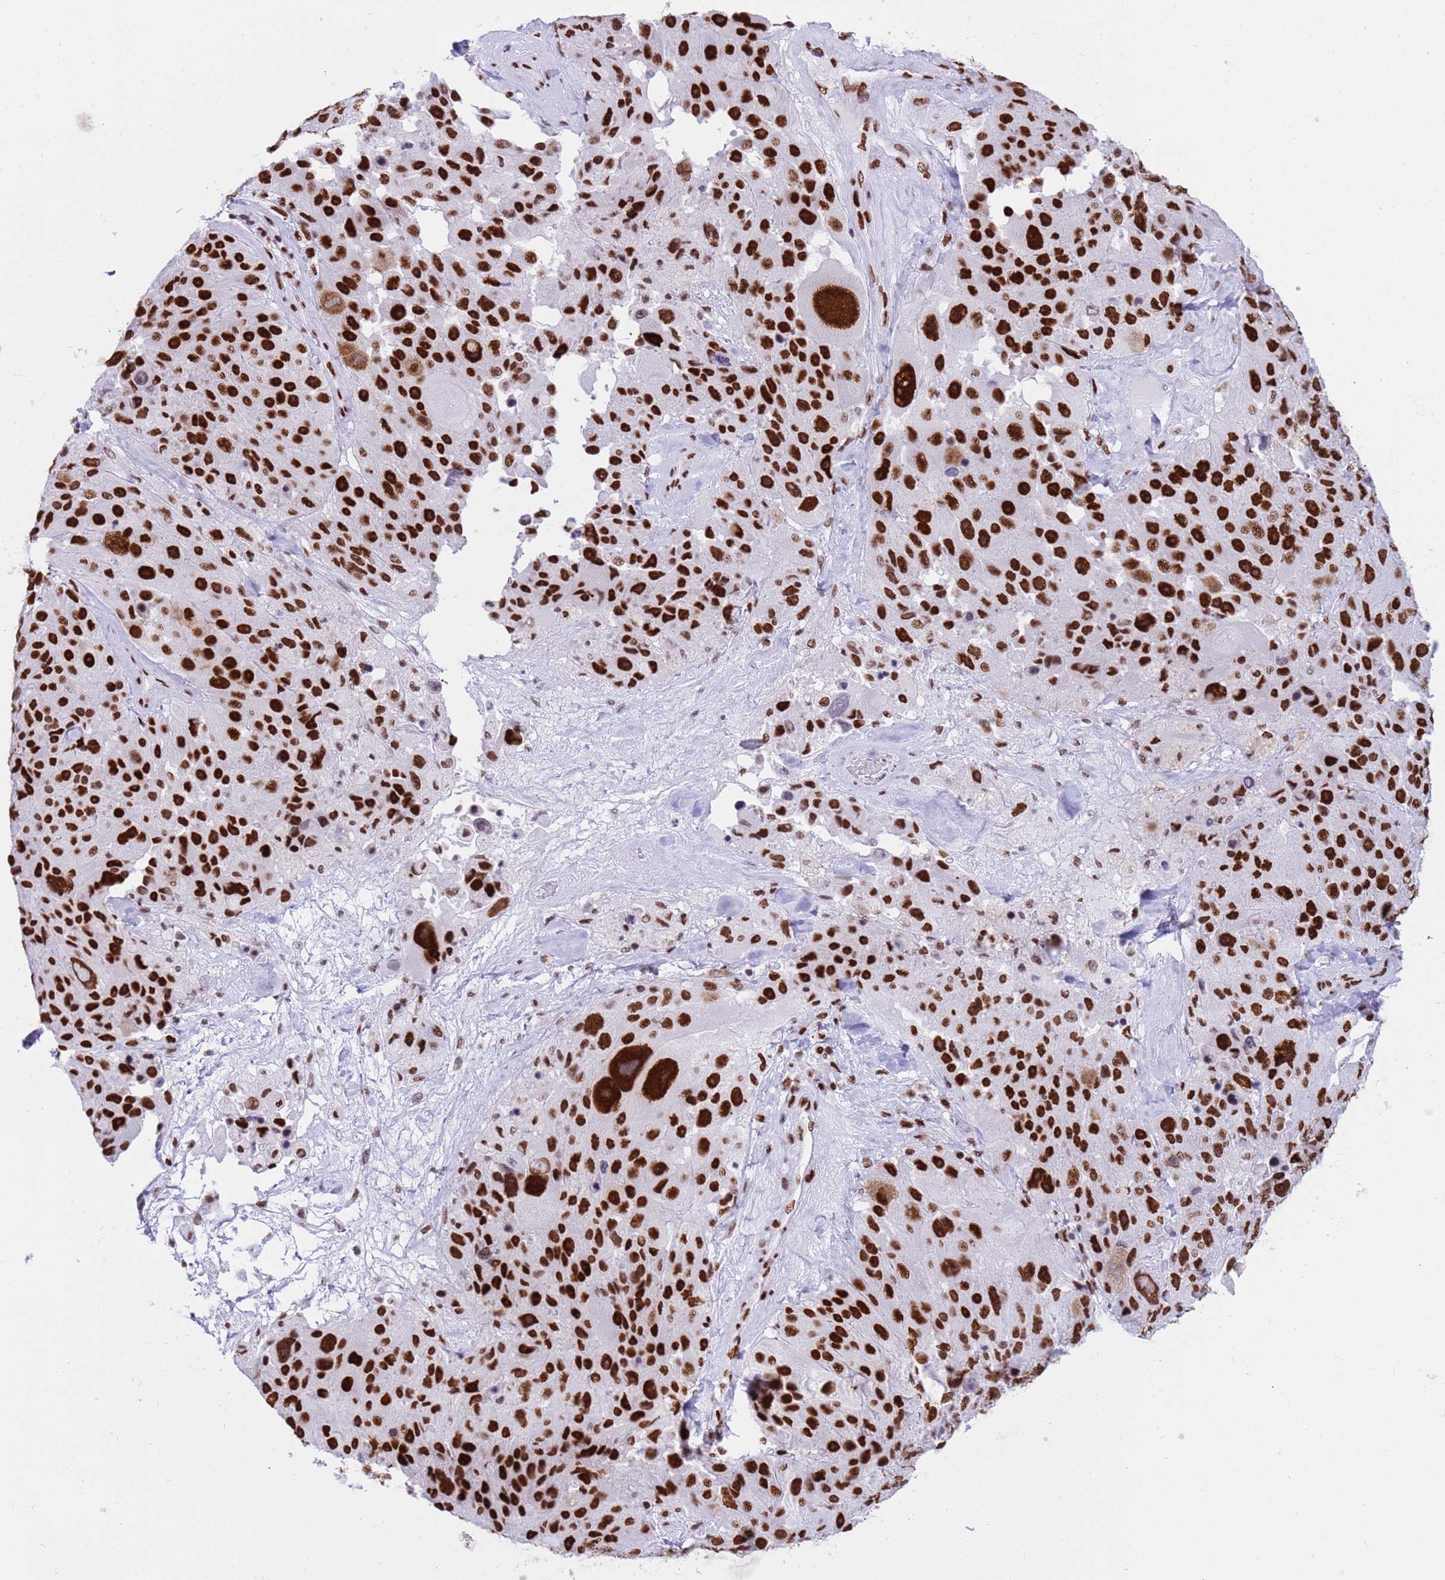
{"staining": {"intensity": "strong", "quantity": ">75%", "location": "nuclear"}, "tissue": "melanoma", "cell_type": "Tumor cells", "image_type": "cancer", "snomed": [{"axis": "morphology", "description": "Malignant melanoma, Metastatic site"}, {"axis": "topography", "description": "Lymph node"}], "caption": "Protein analysis of melanoma tissue exhibits strong nuclear positivity in approximately >75% of tumor cells. Immunohistochemistry stains the protein of interest in brown and the nuclei are stained blue.", "gene": "RALY", "patient": {"sex": "male", "age": 62}}